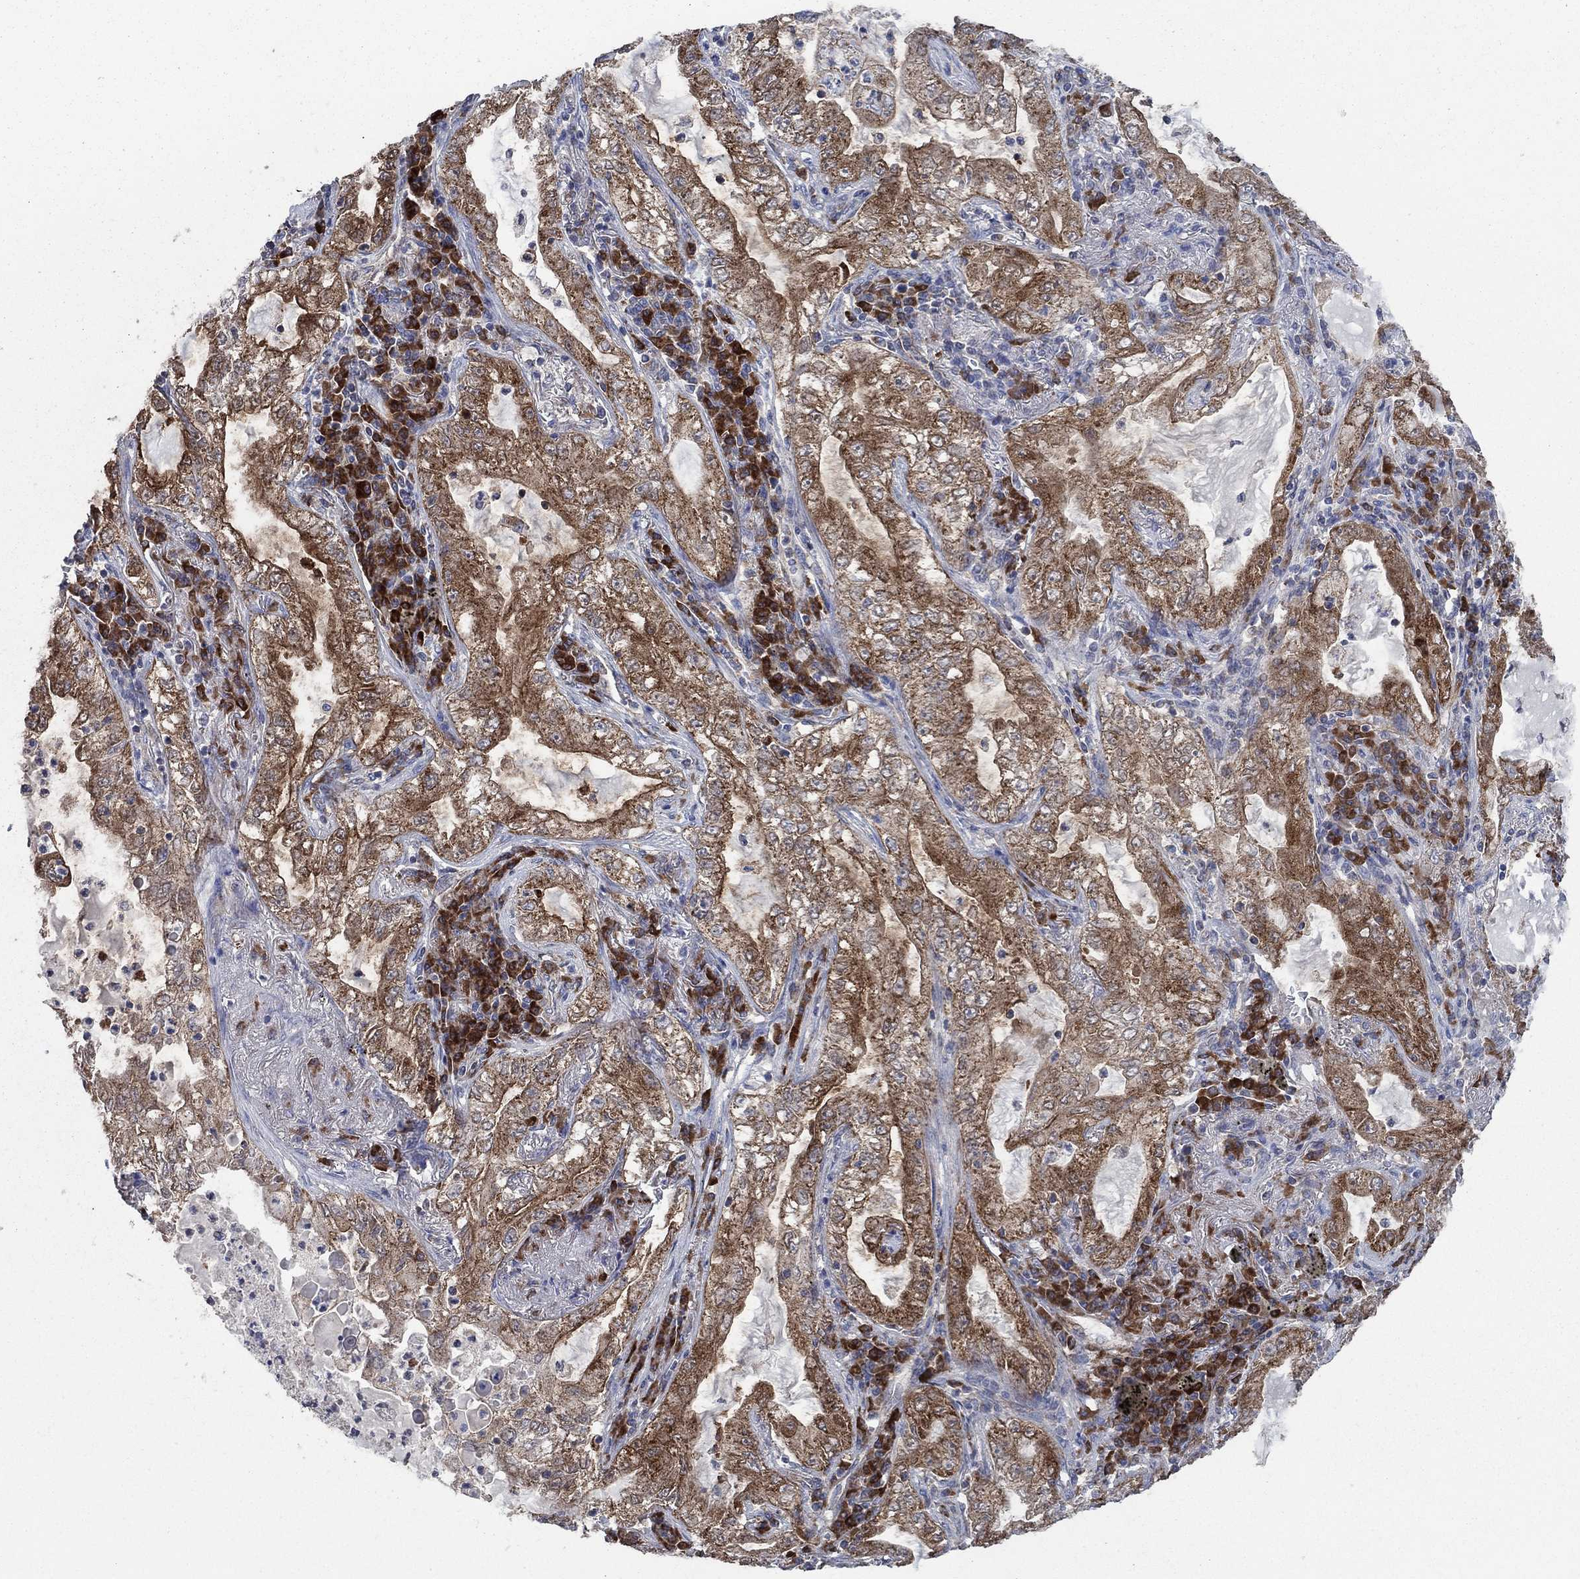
{"staining": {"intensity": "strong", "quantity": ">75%", "location": "cytoplasmic/membranous"}, "tissue": "lung cancer", "cell_type": "Tumor cells", "image_type": "cancer", "snomed": [{"axis": "morphology", "description": "Adenocarcinoma, NOS"}, {"axis": "topography", "description": "Lung"}], "caption": "Brown immunohistochemical staining in human lung adenocarcinoma reveals strong cytoplasmic/membranous expression in approximately >75% of tumor cells.", "gene": "HID1", "patient": {"sex": "female", "age": 73}}